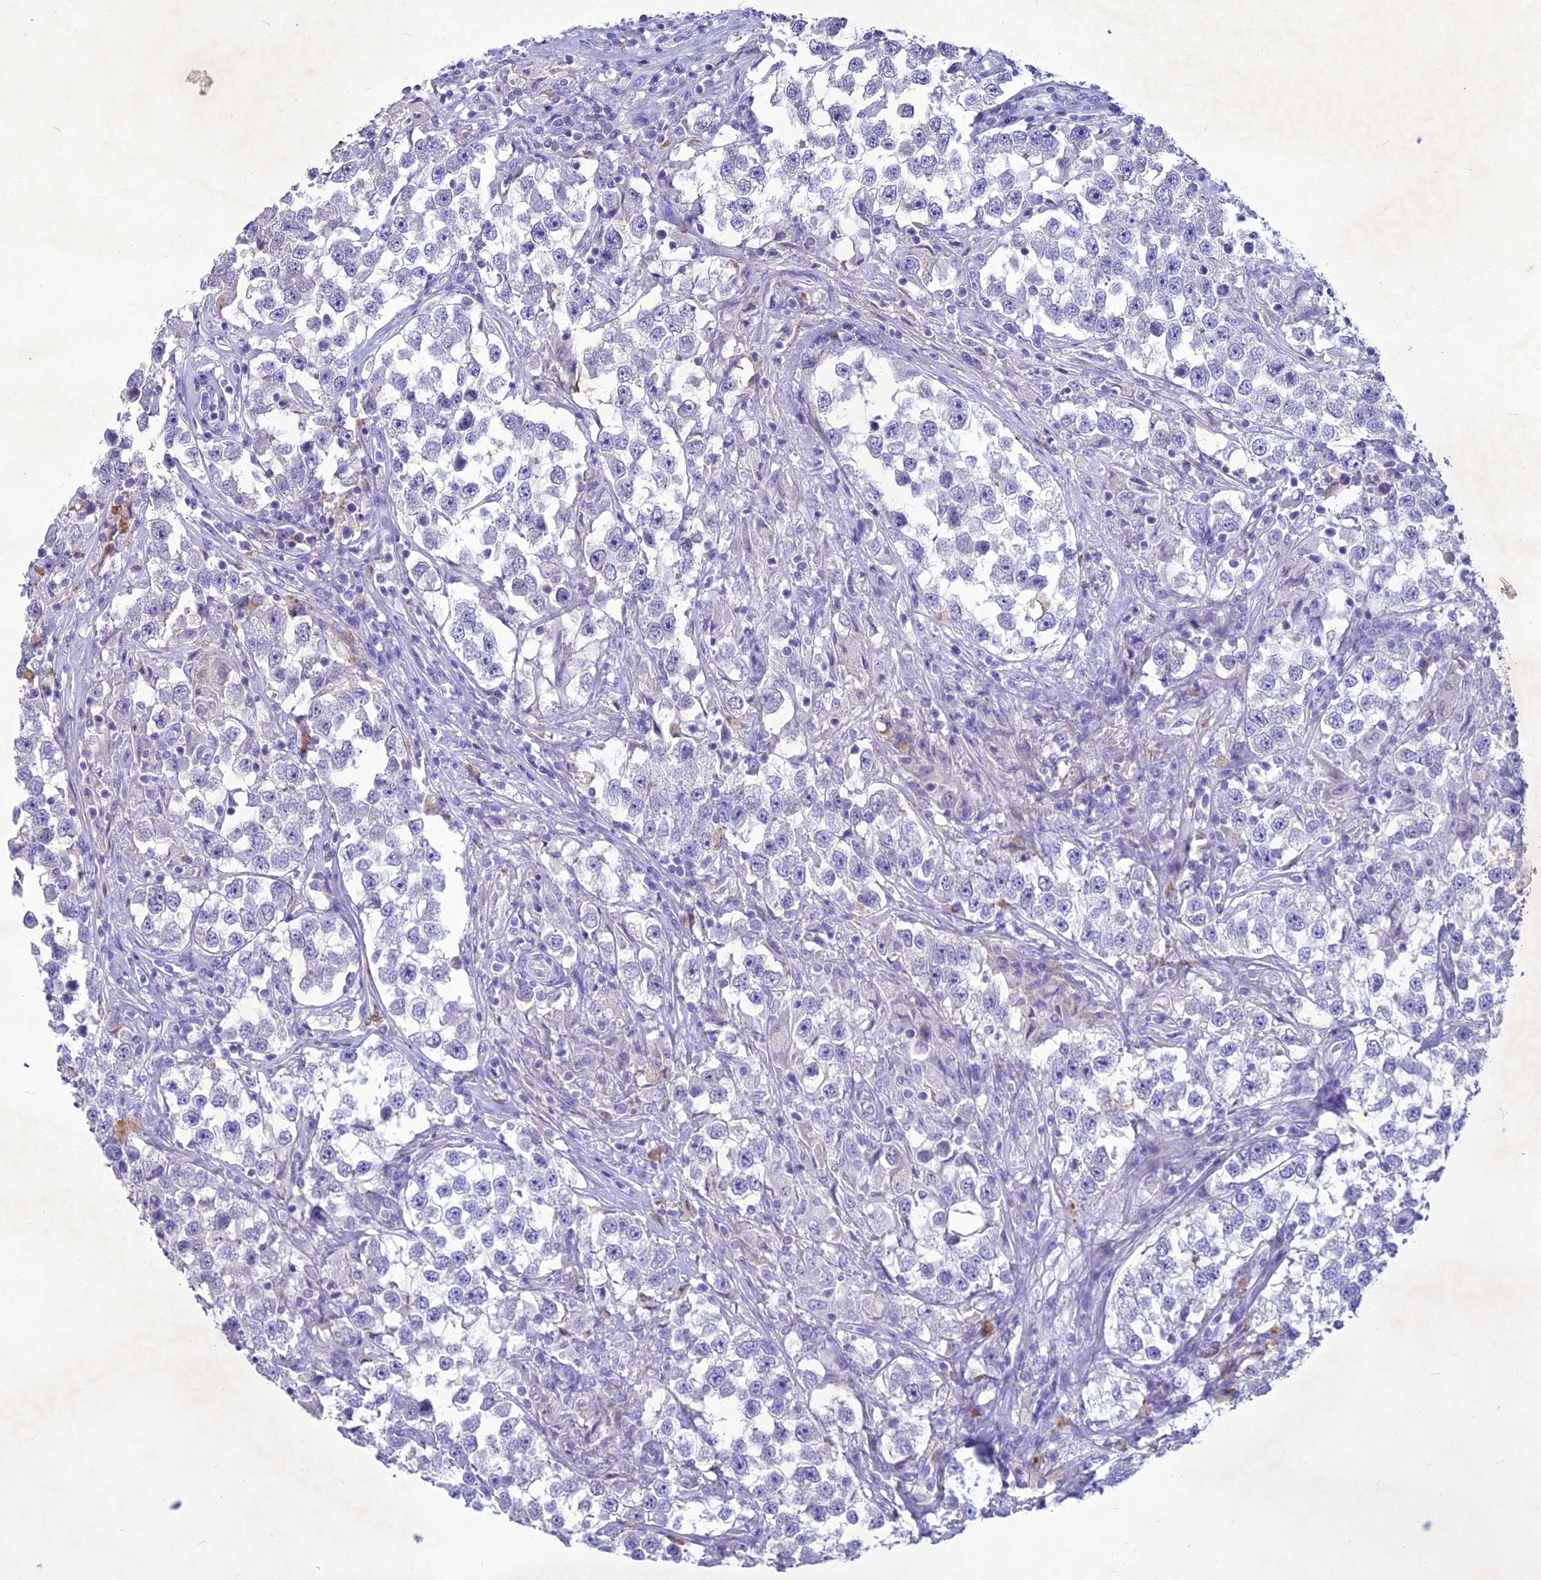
{"staining": {"intensity": "negative", "quantity": "none", "location": "none"}, "tissue": "testis cancer", "cell_type": "Tumor cells", "image_type": "cancer", "snomed": [{"axis": "morphology", "description": "Seminoma, NOS"}, {"axis": "topography", "description": "Testis"}], "caption": "Tumor cells are negative for brown protein staining in testis seminoma. (Stains: DAB immunohistochemistry with hematoxylin counter stain, Microscopy: brightfield microscopy at high magnification).", "gene": "IFT172", "patient": {"sex": "male", "age": 46}}